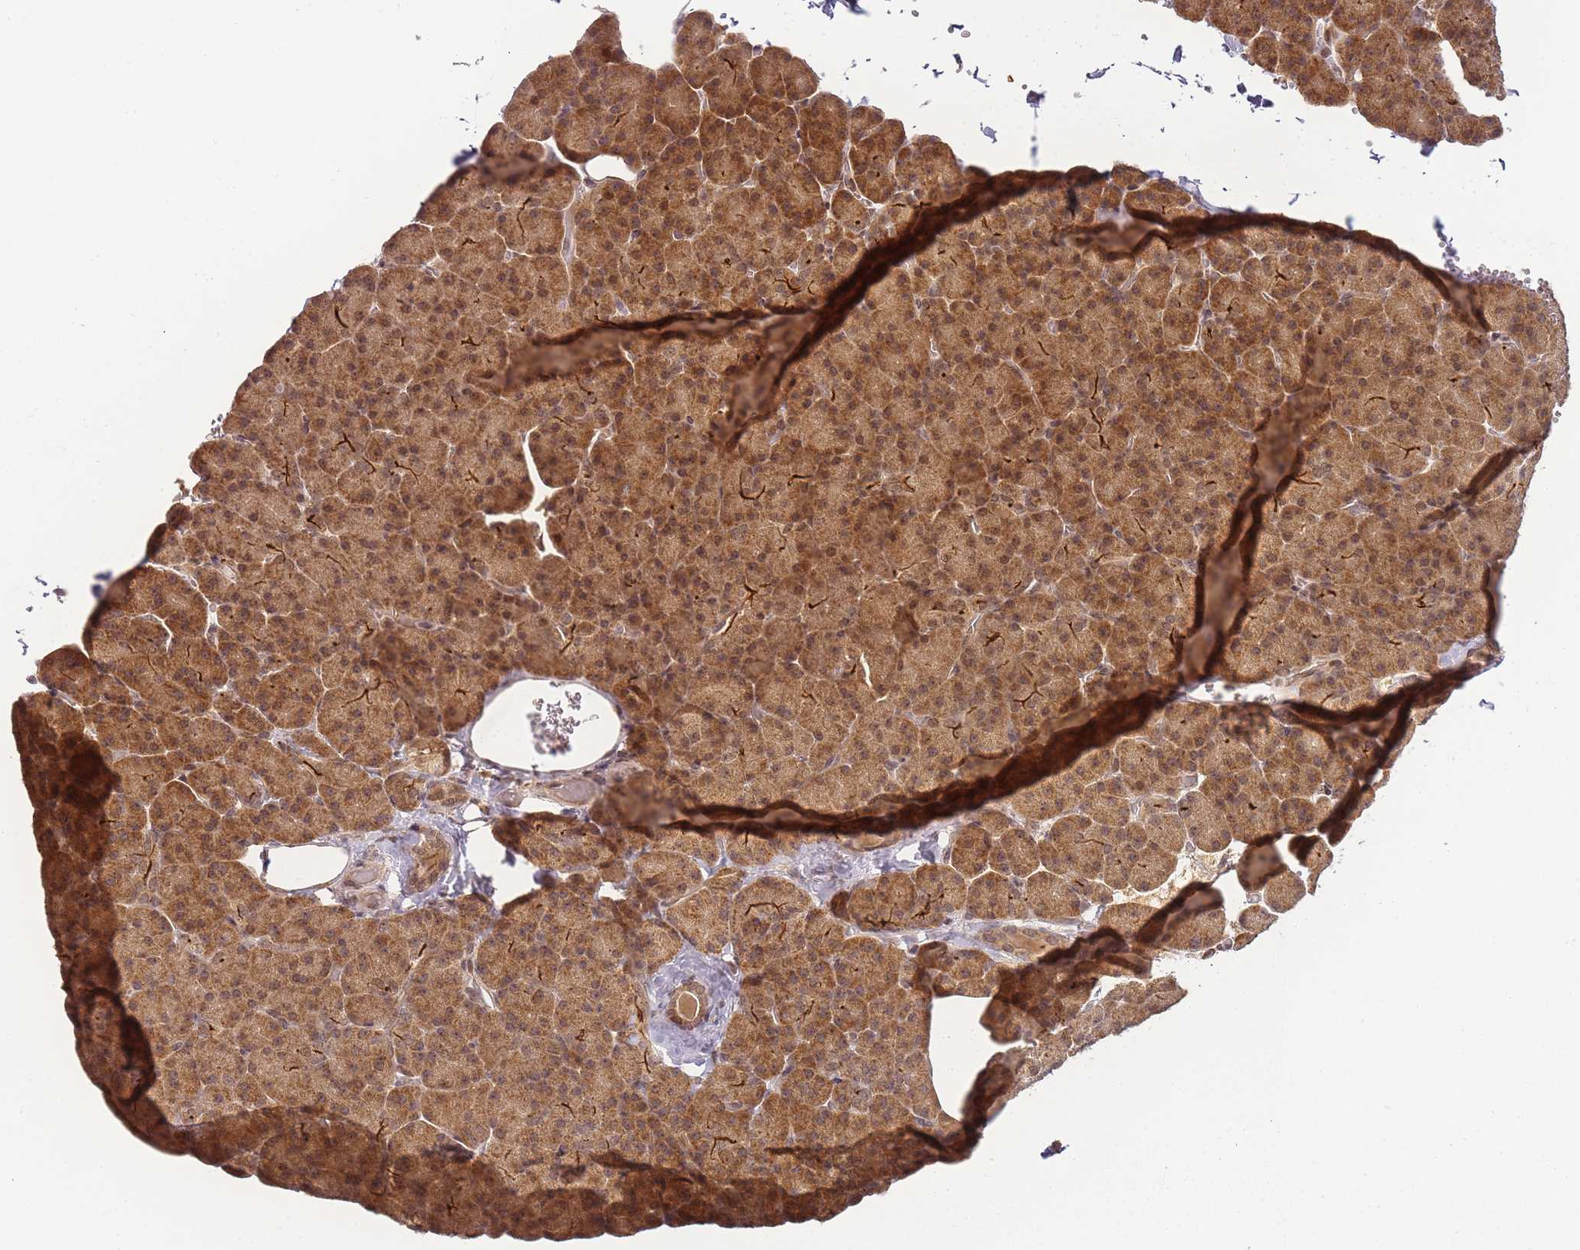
{"staining": {"intensity": "moderate", "quantity": ">75%", "location": "cytoplasmic/membranous,nuclear"}, "tissue": "pancreas", "cell_type": "Exocrine glandular cells", "image_type": "normal", "snomed": [{"axis": "morphology", "description": "Normal tissue, NOS"}, {"axis": "morphology", "description": "Carcinoid, malignant, NOS"}, {"axis": "topography", "description": "Pancreas"}], "caption": "Protein expression analysis of benign pancreas demonstrates moderate cytoplasmic/membranous,nuclear expression in approximately >75% of exocrine glandular cells. (IHC, brightfield microscopy, high magnification).", "gene": "ZNF497", "patient": {"sex": "female", "age": 35}}